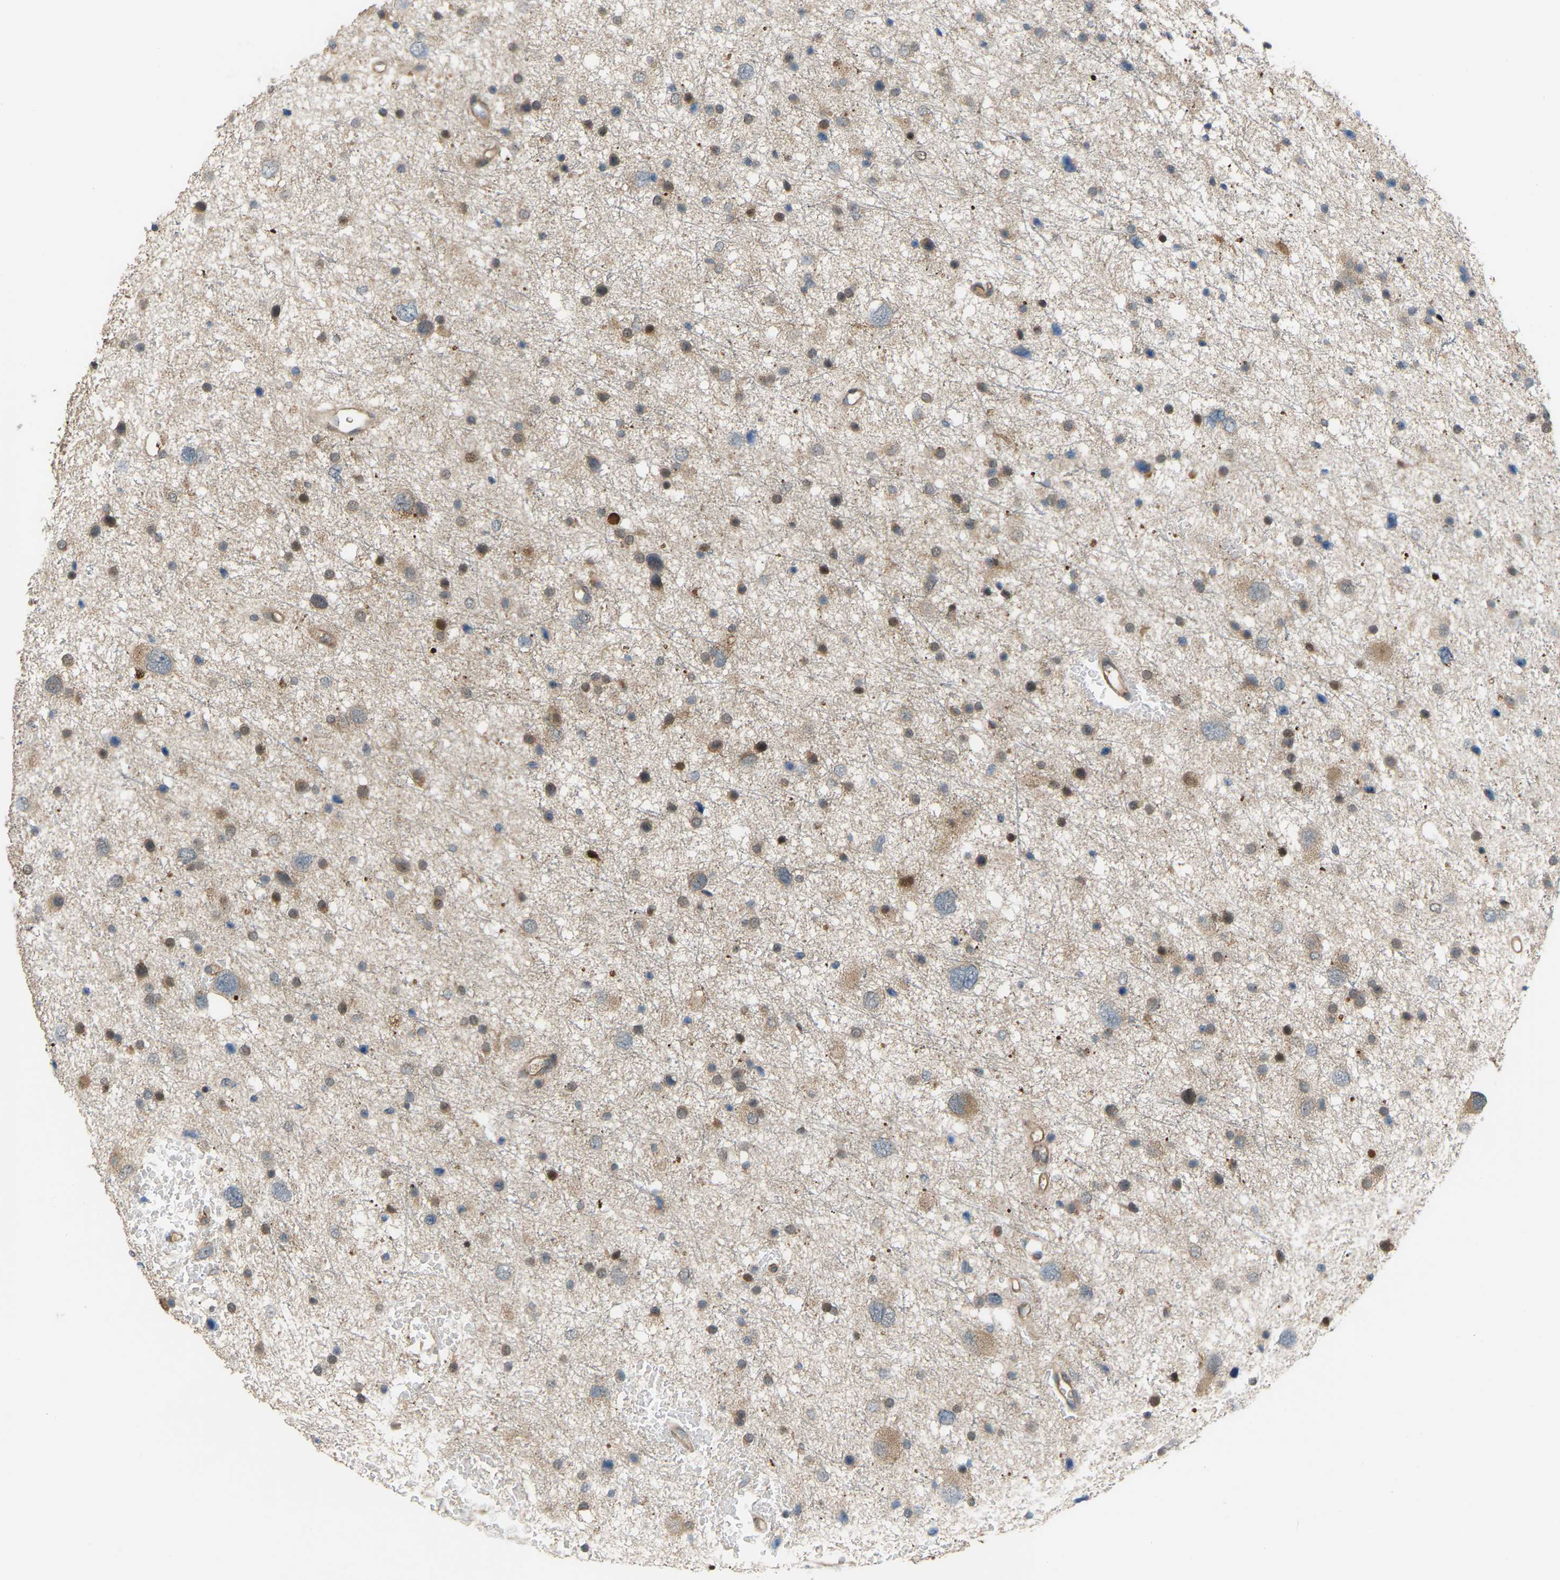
{"staining": {"intensity": "weak", "quantity": ">75%", "location": "cytoplasmic/membranous"}, "tissue": "glioma", "cell_type": "Tumor cells", "image_type": "cancer", "snomed": [{"axis": "morphology", "description": "Glioma, malignant, Low grade"}, {"axis": "topography", "description": "Brain"}], "caption": "Protein staining of malignant glioma (low-grade) tissue demonstrates weak cytoplasmic/membranous staining in approximately >75% of tumor cells.", "gene": "CROT", "patient": {"sex": "female", "age": 37}}